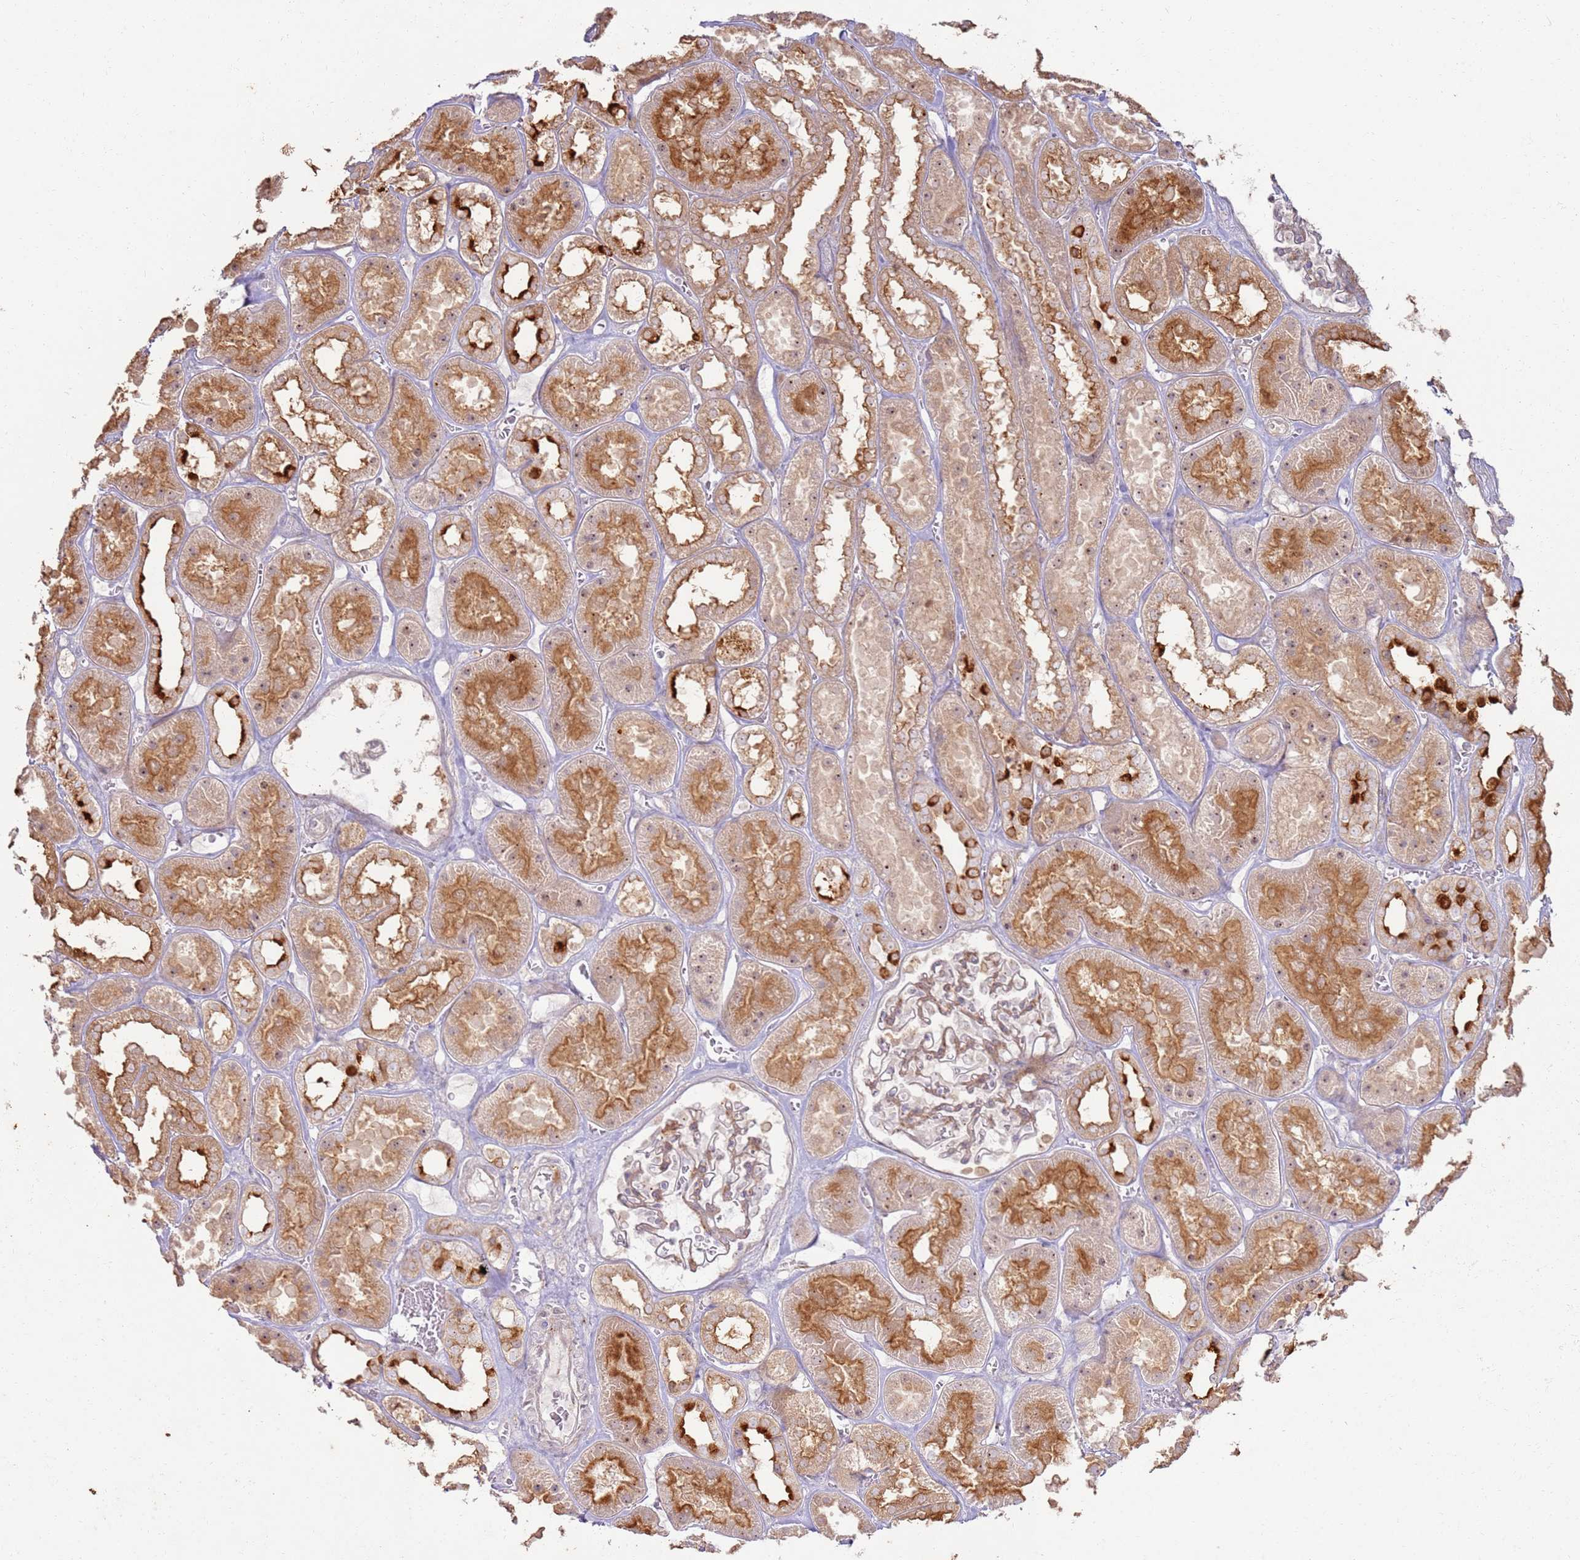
{"staining": {"intensity": "weak", "quantity": "25%-75%", "location": "cytoplasmic/membranous"}, "tissue": "kidney", "cell_type": "Cells in glomeruli", "image_type": "normal", "snomed": [{"axis": "morphology", "description": "Normal tissue, NOS"}, {"axis": "topography", "description": "Kidney"}], "caption": "DAB (3,3'-diaminobenzidine) immunohistochemical staining of unremarkable human kidney demonstrates weak cytoplasmic/membranous protein expression in approximately 25%-75% of cells in glomeruli.", "gene": "CNPY1", "patient": {"sex": "female", "age": 41}}